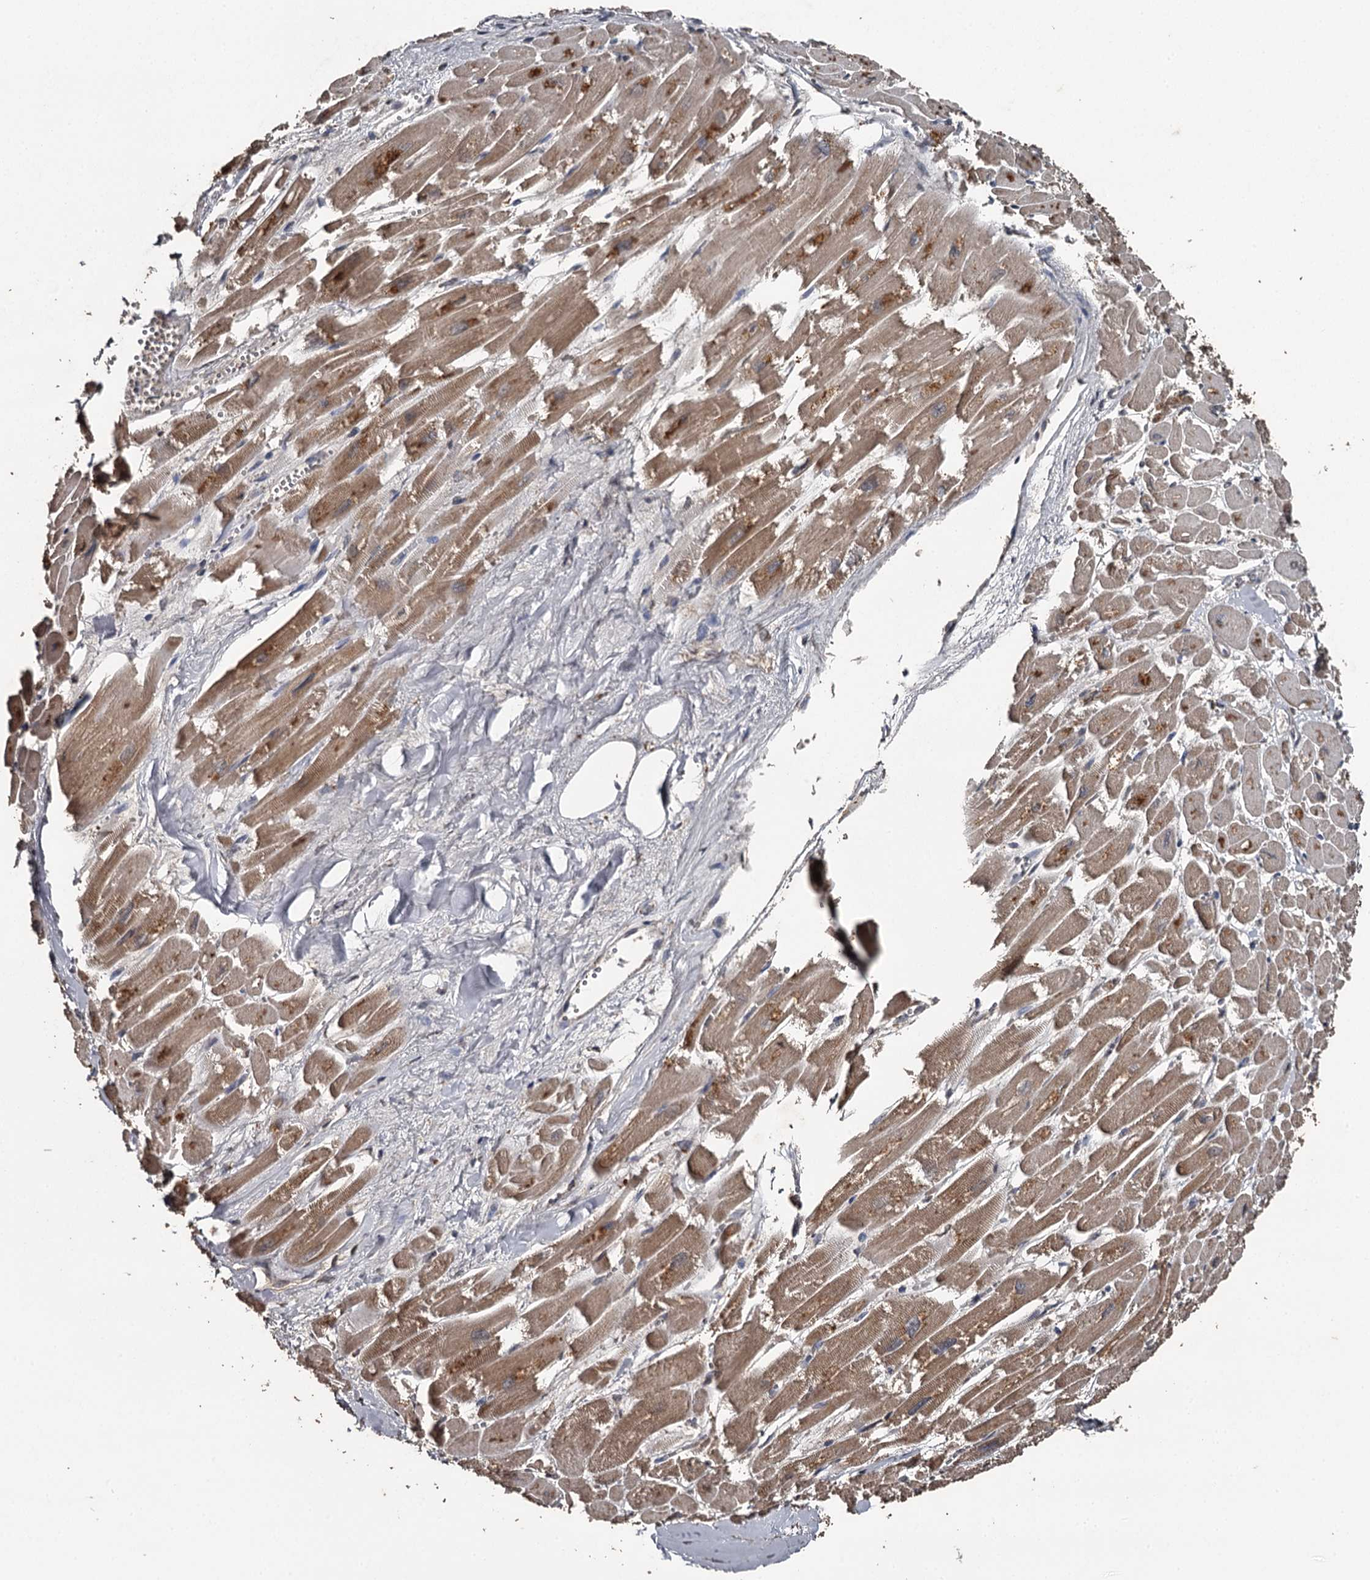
{"staining": {"intensity": "moderate", "quantity": ">75%", "location": "cytoplasmic/membranous"}, "tissue": "heart muscle", "cell_type": "Cardiomyocytes", "image_type": "normal", "snomed": [{"axis": "morphology", "description": "Normal tissue, NOS"}, {"axis": "topography", "description": "Heart"}], "caption": "IHC staining of normal heart muscle, which exhibits medium levels of moderate cytoplasmic/membranous expression in approximately >75% of cardiomyocytes indicating moderate cytoplasmic/membranous protein staining. The staining was performed using DAB (3,3'-diaminobenzidine) (brown) for protein detection and nuclei were counterstained in hematoxylin (blue).", "gene": "WIPI1", "patient": {"sex": "male", "age": 54}}